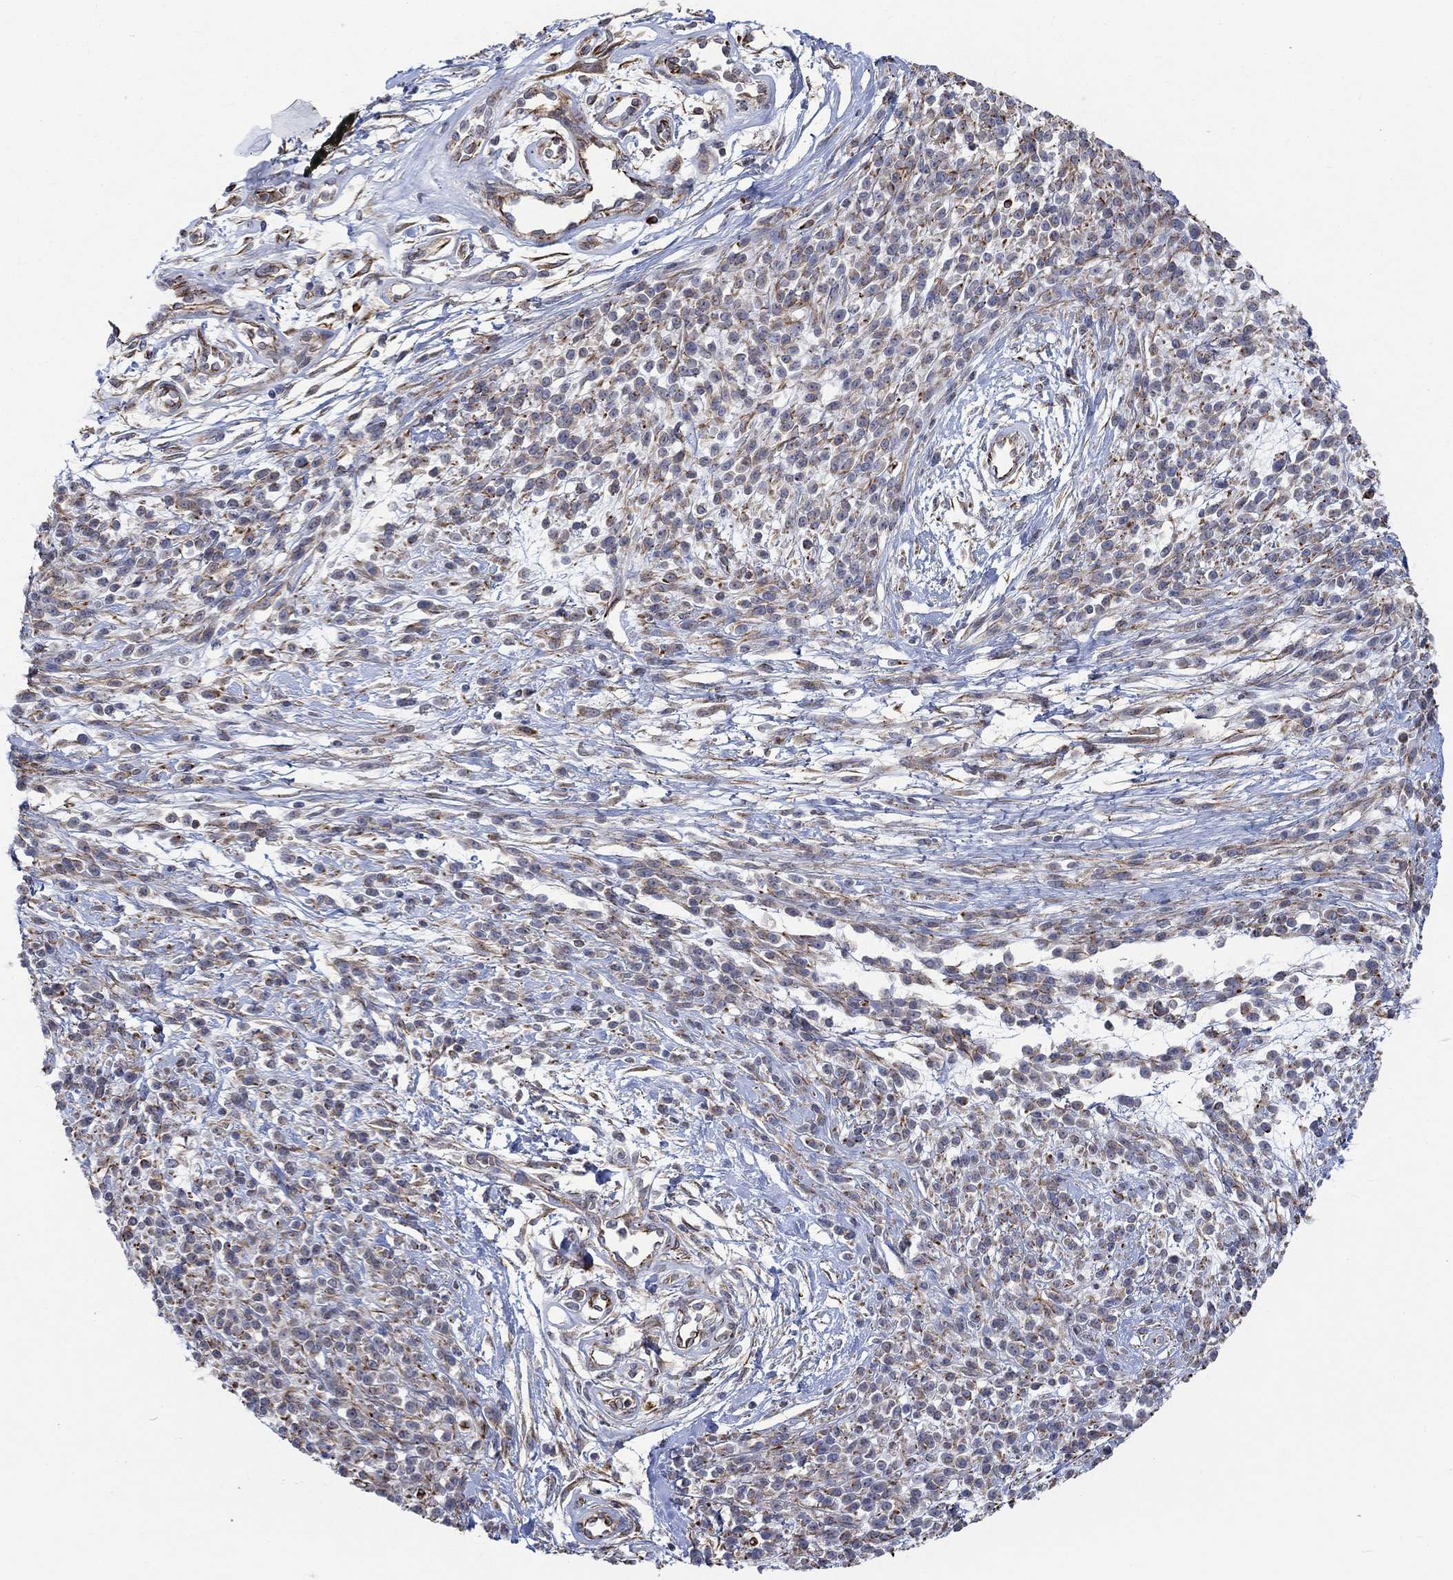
{"staining": {"intensity": "negative", "quantity": "none", "location": "none"}, "tissue": "melanoma", "cell_type": "Tumor cells", "image_type": "cancer", "snomed": [{"axis": "morphology", "description": "Malignant melanoma, NOS"}, {"axis": "topography", "description": "Skin"}, {"axis": "topography", "description": "Skin of trunk"}], "caption": "This is an immunohistochemistry (IHC) photomicrograph of human malignant melanoma. There is no staining in tumor cells.", "gene": "CAMK1D", "patient": {"sex": "male", "age": 74}}